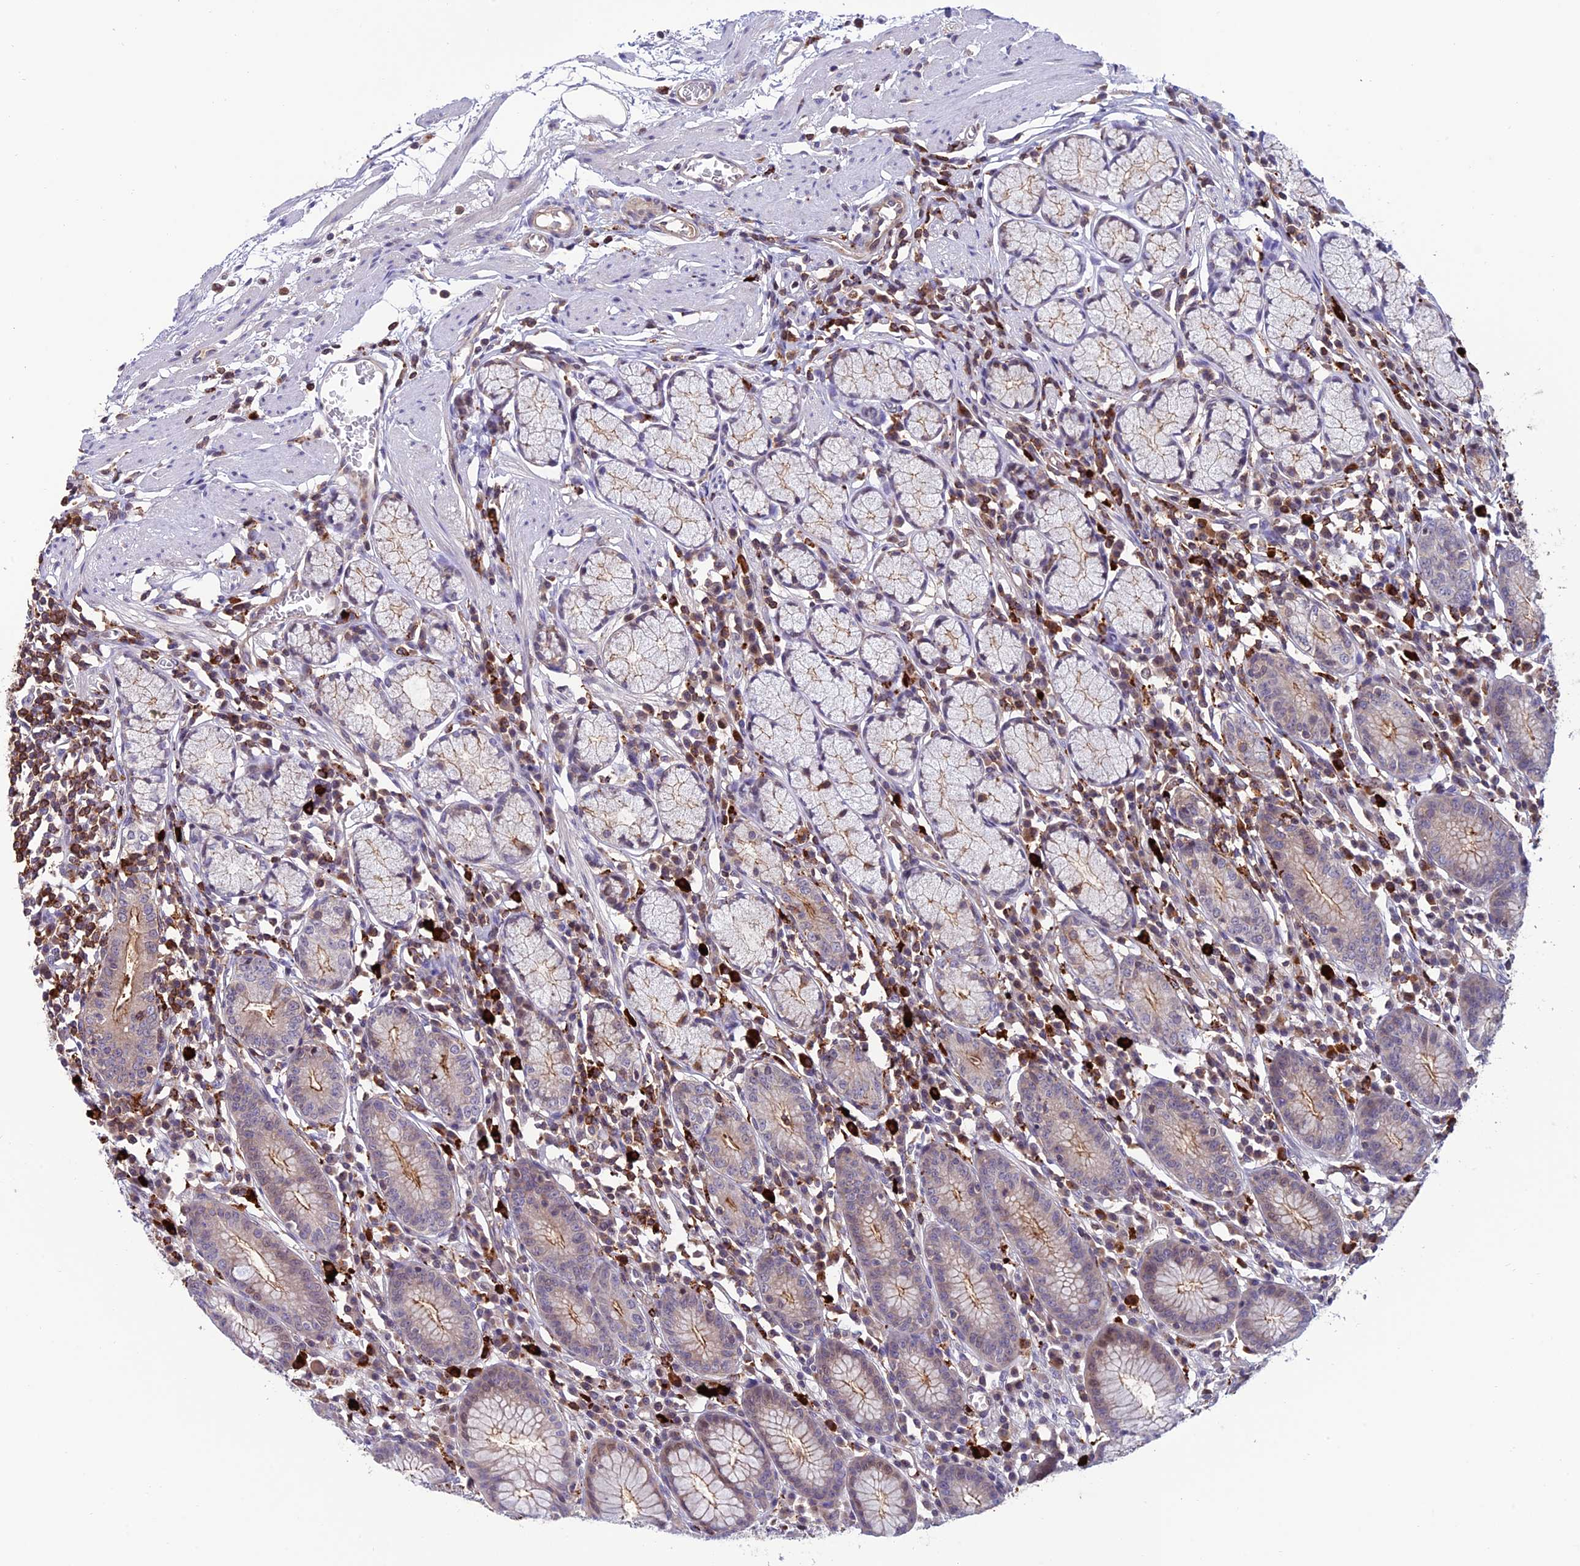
{"staining": {"intensity": "weak", "quantity": "25%-75%", "location": "cytoplasmic/membranous"}, "tissue": "stomach", "cell_type": "Glandular cells", "image_type": "normal", "snomed": [{"axis": "morphology", "description": "Normal tissue, NOS"}, {"axis": "topography", "description": "Stomach"}], "caption": "High-power microscopy captured an immunohistochemistry image of benign stomach, revealing weak cytoplasmic/membranous positivity in about 25%-75% of glandular cells.", "gene": "ARHGEF18", "patient": {"sex": "male", "age": 55}}